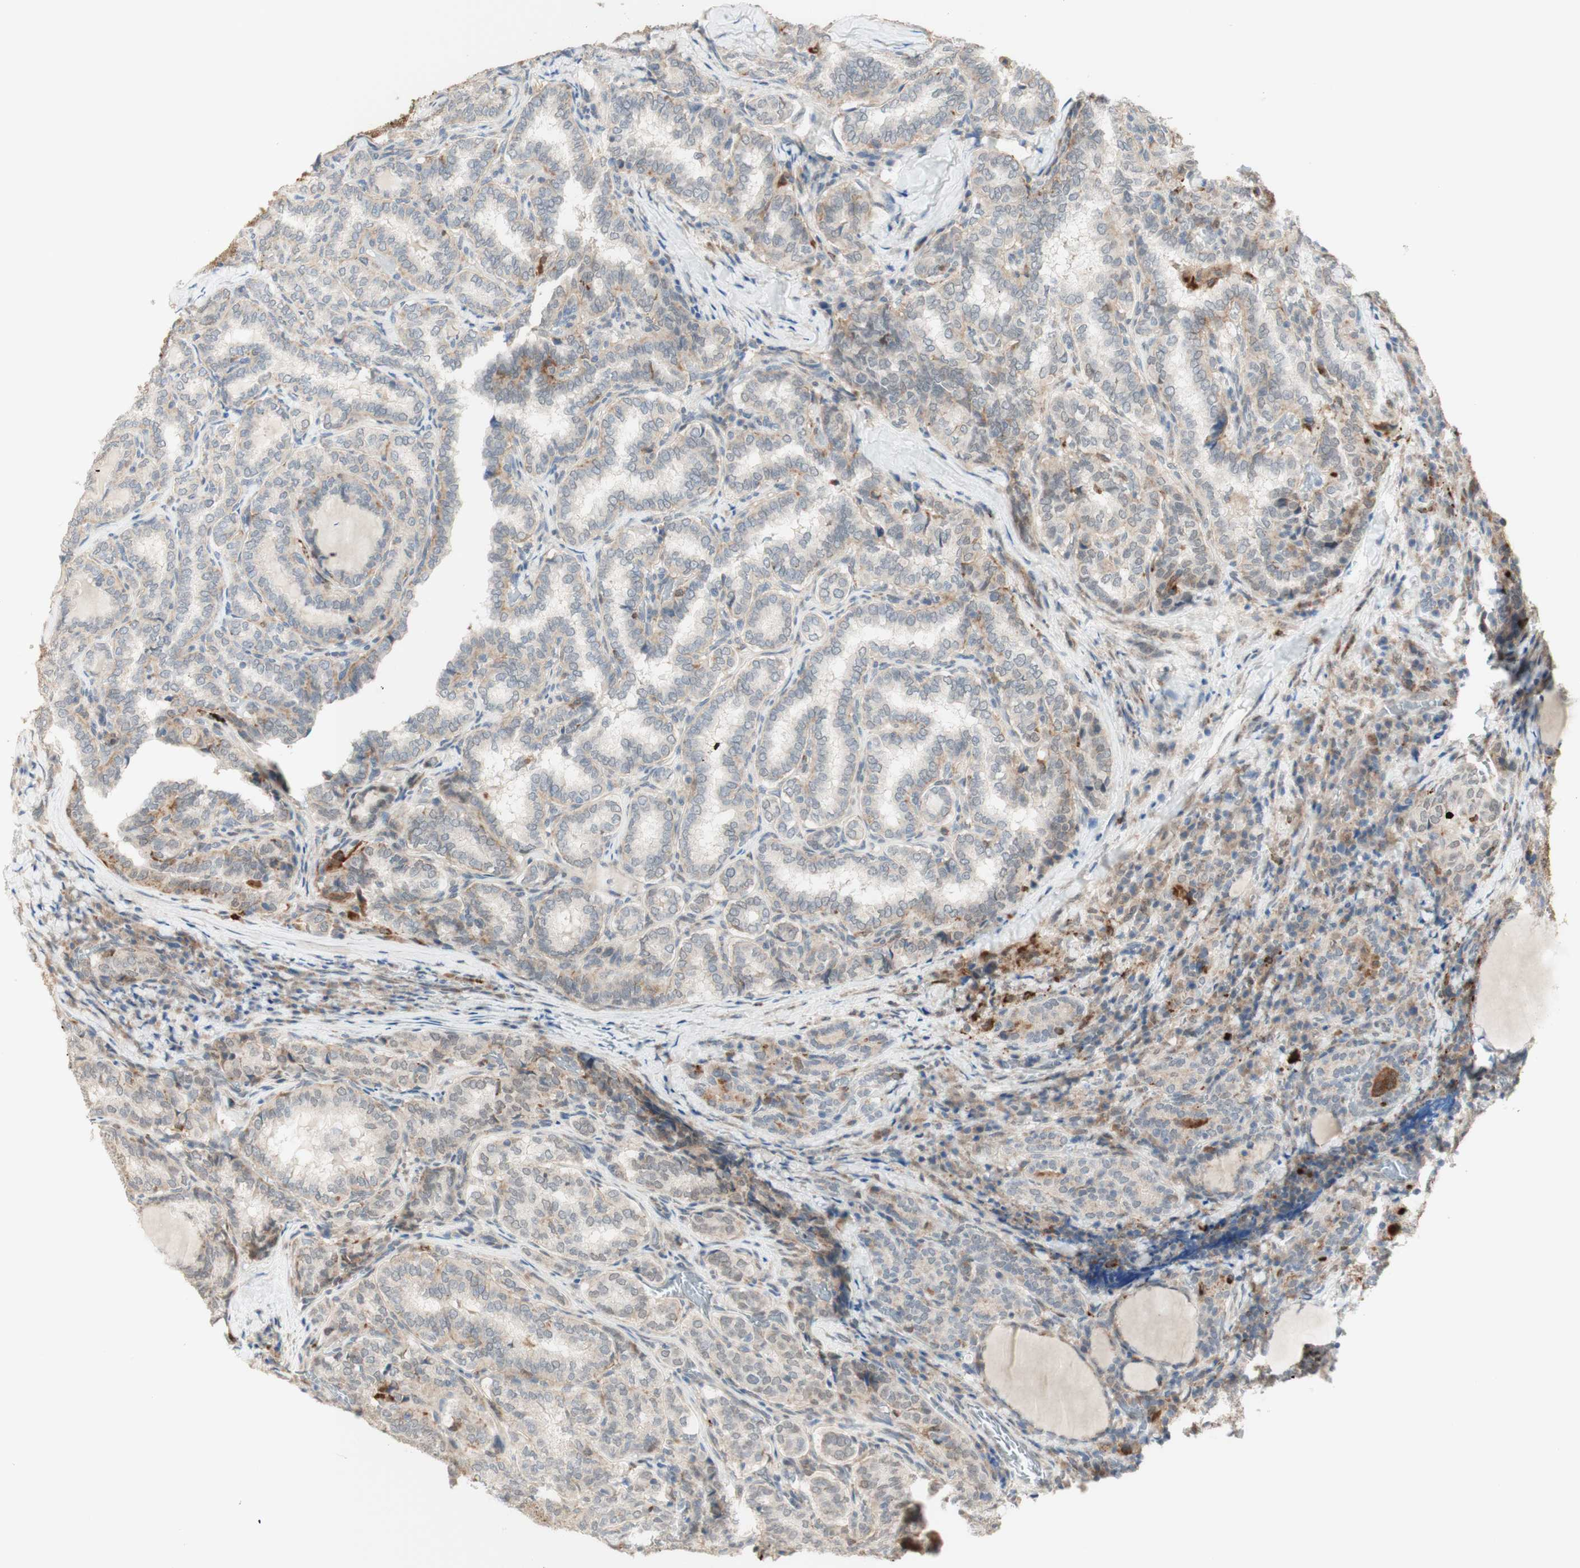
{"staining": {"intensity": "weak", "quantity": "25%-75%", "location": "cytoplasmic/membranous"}, "tissue": "thyroid cancer", "cell_type": "Tumor cells", "image_type": "cancer", "snomed": [{"axis": "morphology", "description": "Normal tissue, NOS"}, {"axis": "morphology", "description": "Papillary adenocarcinoma, NOS"}, {"axis": "topography", "description": "Thyroid gland"}], "caption": "This micrograph shows immunohistochemistry (IHC) staining of thyroid cancer, with low weak cytoplasmic/membranous positivity in about 25%-75% of tumor cells.", "gene": "GAPT", "patient": {"sex": "female", "age": 30}}